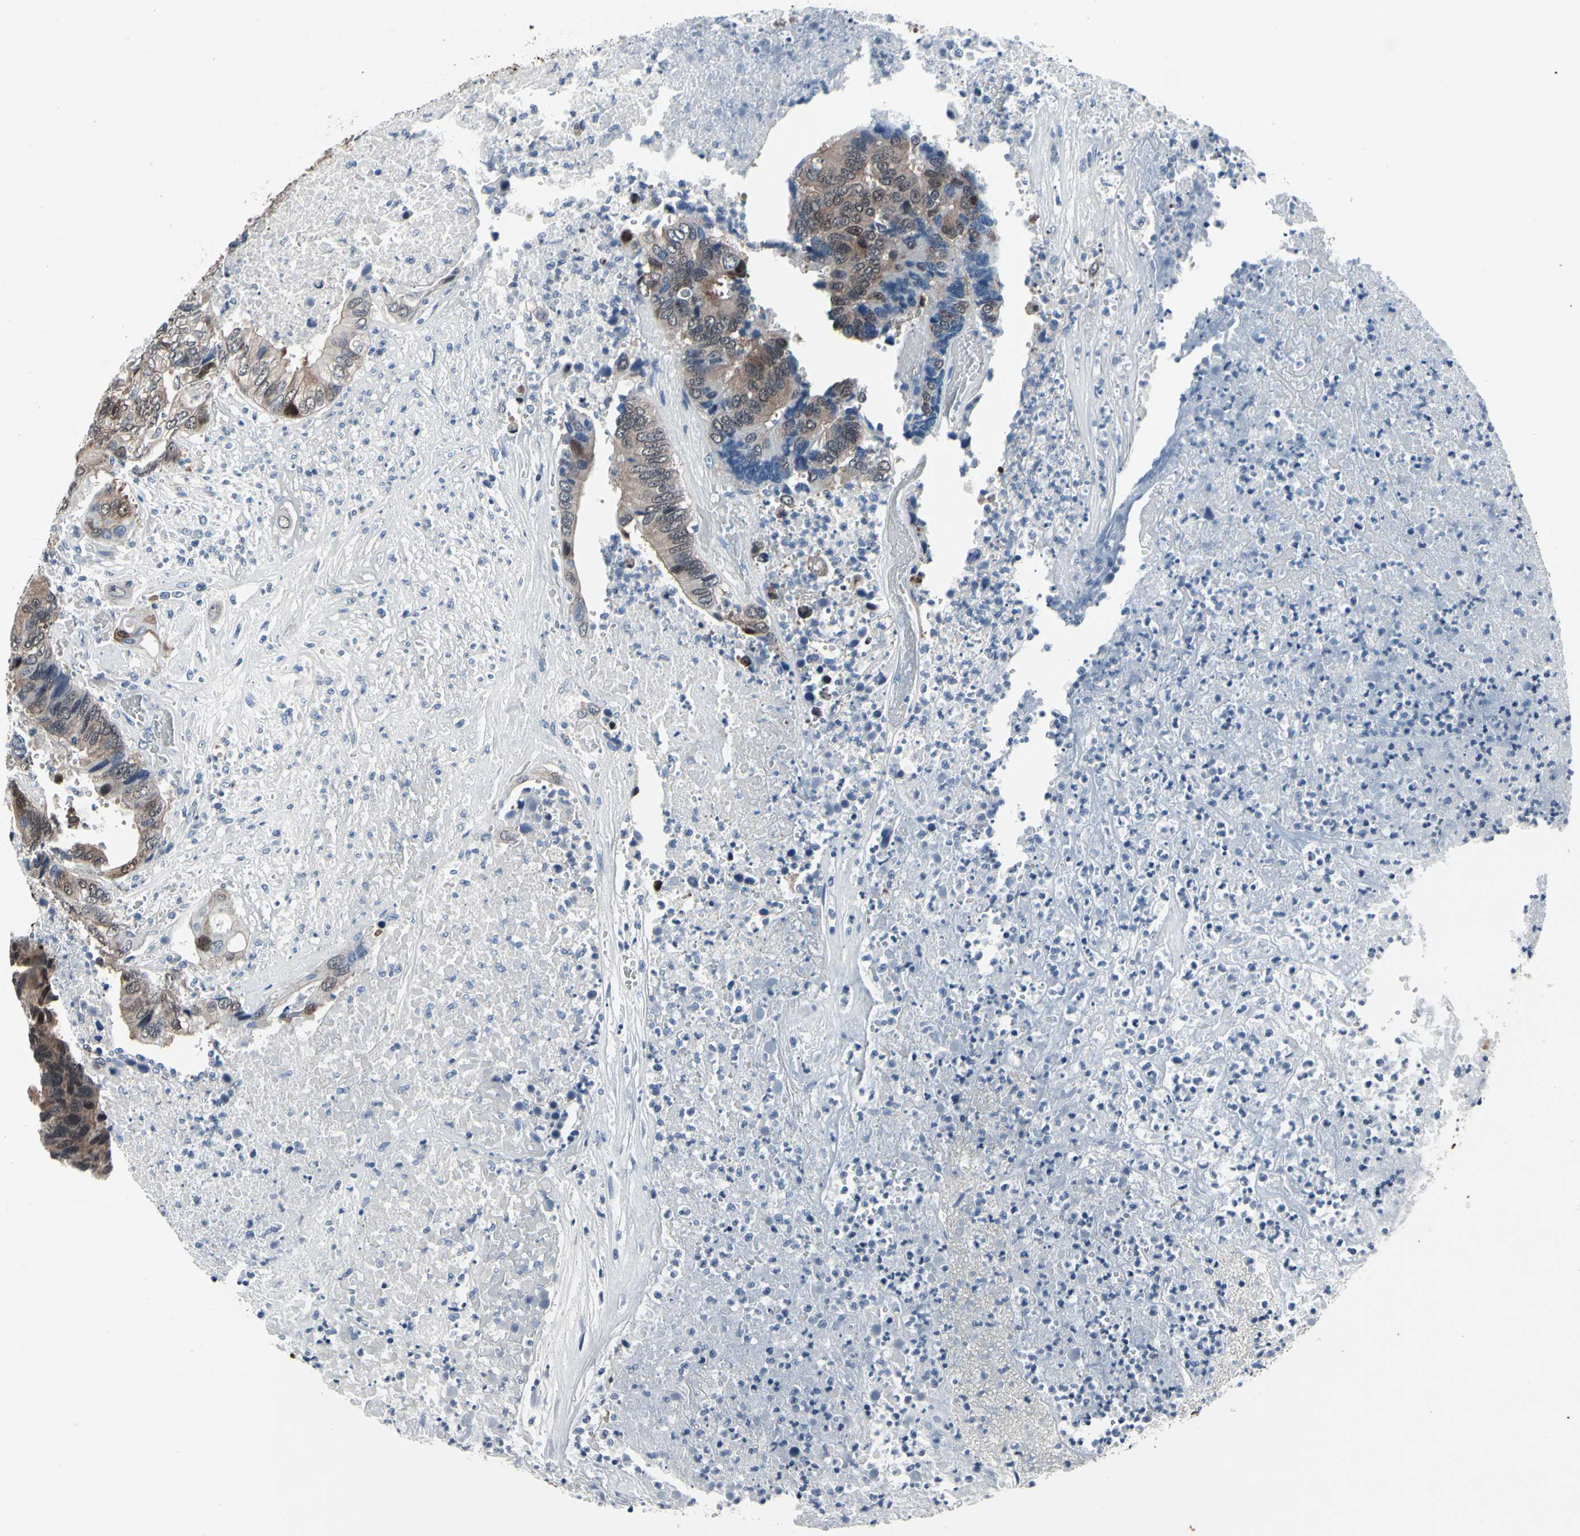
{"staining": {"intensity": "moderate", "quantity": ">75%", "location": "cytoplasmic/membranous,nuclear"}, "tissue": "colorectal cancer", "cell_type": "Tumor cells", "image_type": "cancer", "snomed": [{"axis": "morphology", "description": "Adenocarcinoma, NOS"}, {"axis": "topography", "description": "Rectum"}], "caption": "Immunohistochemistry staining of colorectal cancer, which exhibits medium levels of moderate cytoplasmic/membranous and nuclear expression in approximately >75% of tumor cells indicating moderate cytoplasmic/membranous and nuclear protein expression. The staining was performed using DAB (brown) for protein detection and nuclei were counterstained in hematoxylin (blue).", "gene": "TXN", "patient": {"sex": "male", "age": 55}}